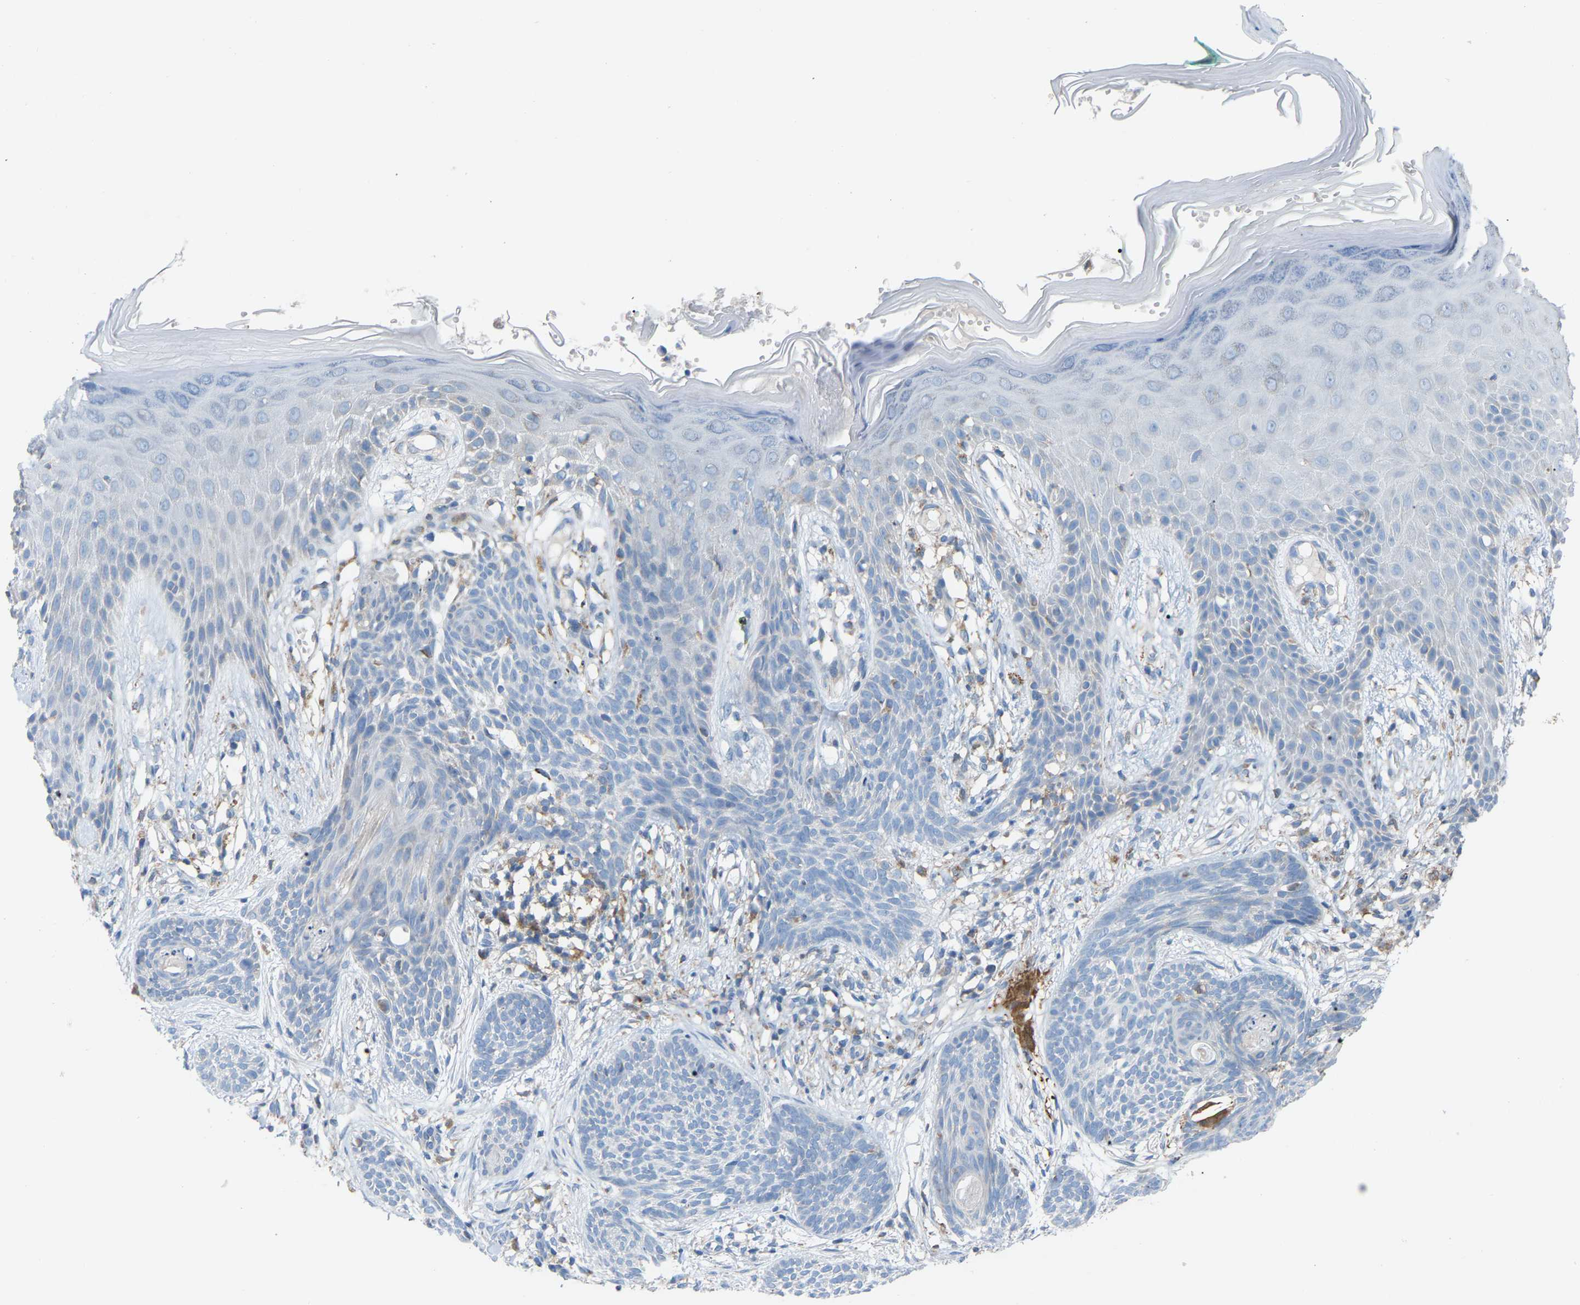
{"staining": {"intensity": "negative", "quantity": "none", "location": "none"}, "tissue": "skin cancer", "cell_type": "Tumor cells", "image_type": "cancer", "snomed": [{"axis": "morphology", "description": "Basal cell carcinoma"}, {"axis": "topography", "description": "Skin"}], "caption": "Skin cancer (basal cell carcinoma) stained for a protein using IHC demonstrates no staining tumor cells.", "gene": "CROT", "patient": {"sex": "female", "age": 59}}